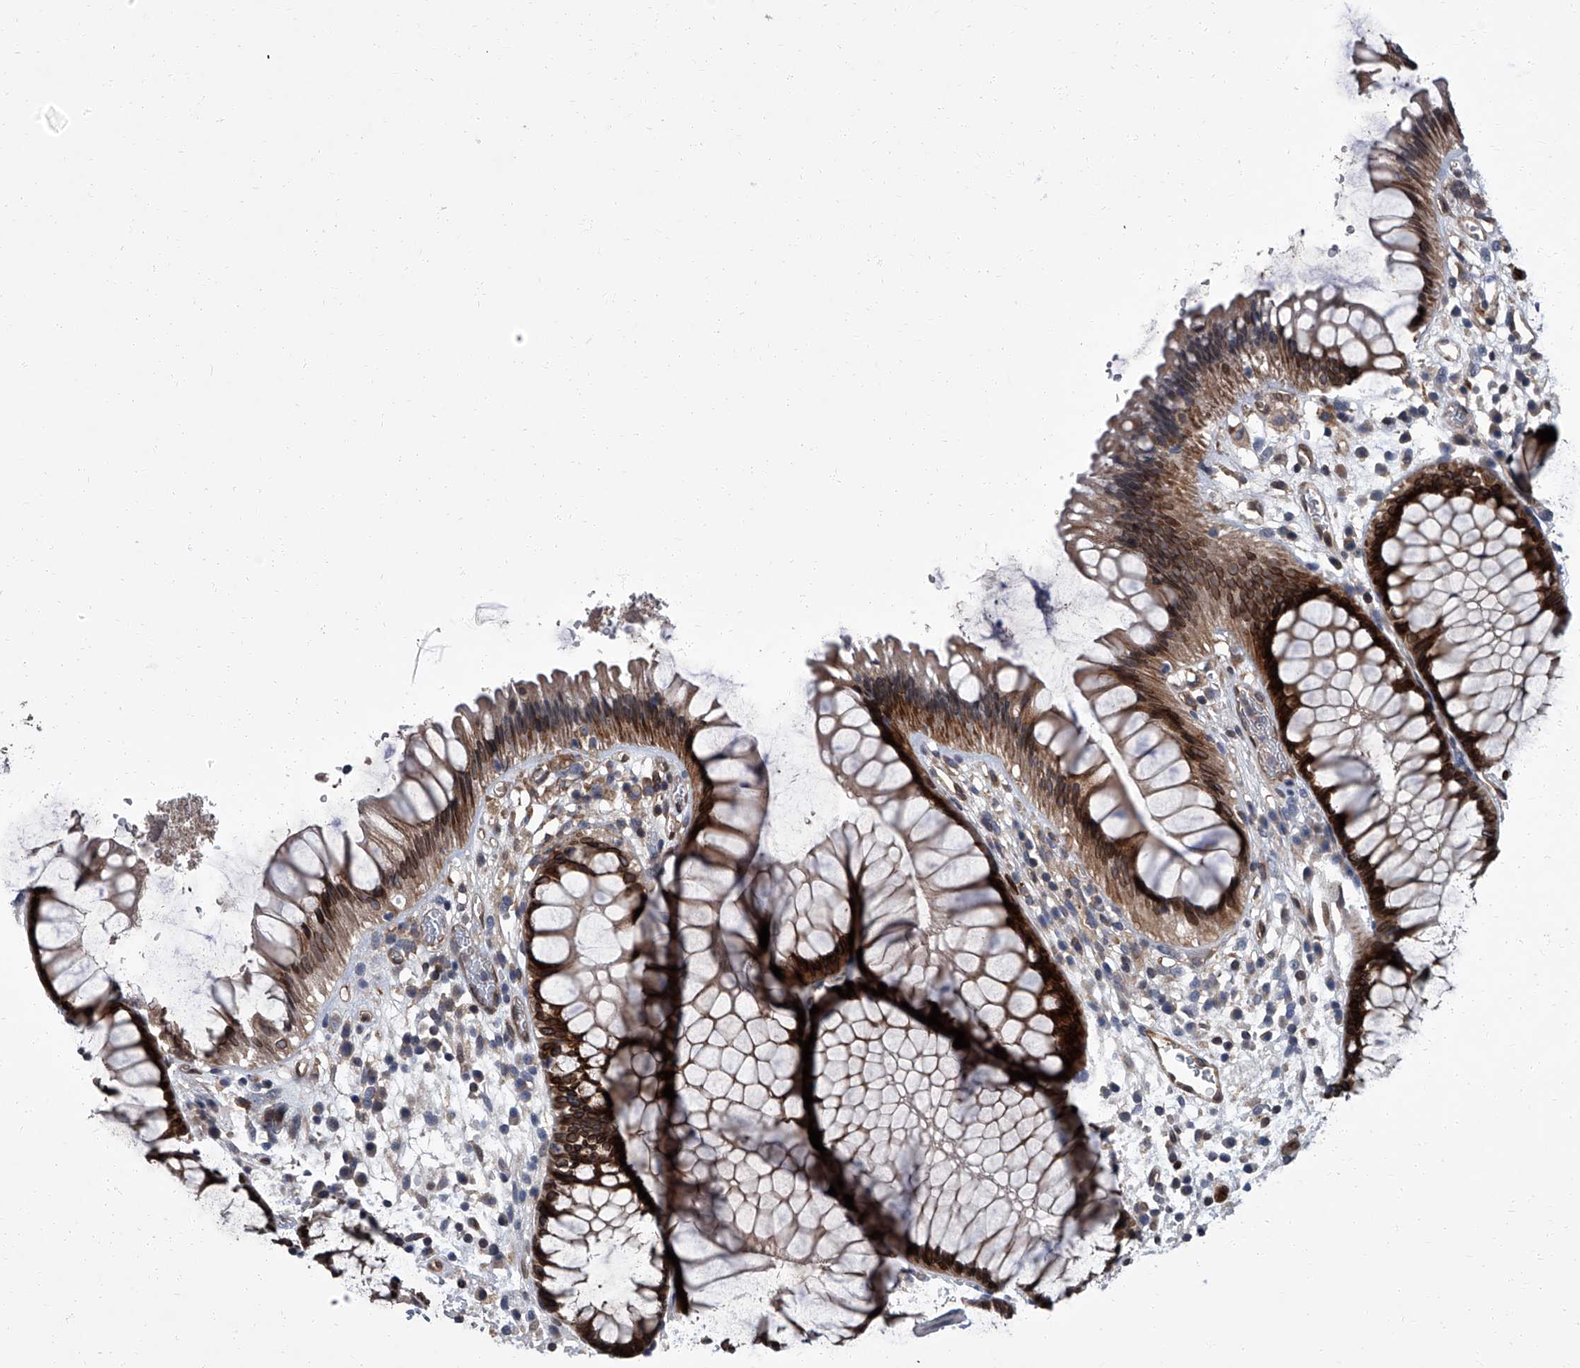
{"staining": {"intensity": "strong", "quantity": ">75%", "location": "cytoplasmic/membranous,nuclear"}, "tissue": "rectum", "cell_type": "Glandular cells", "image_type": "normal", "snomed": [{"axis": "morphology", "description": "Normal tissue, NOS"}, {"axis": "topography", "description": "Rectum"}], "caption": "DAB immunohistochemical staining of normal rectum displays strong cytoplasmic/membranous,nuclear protein positivity in approximately >75% of glandular cells.", "gene": "LRRC8C", "patient": {"sex": "male", "age": 51}}